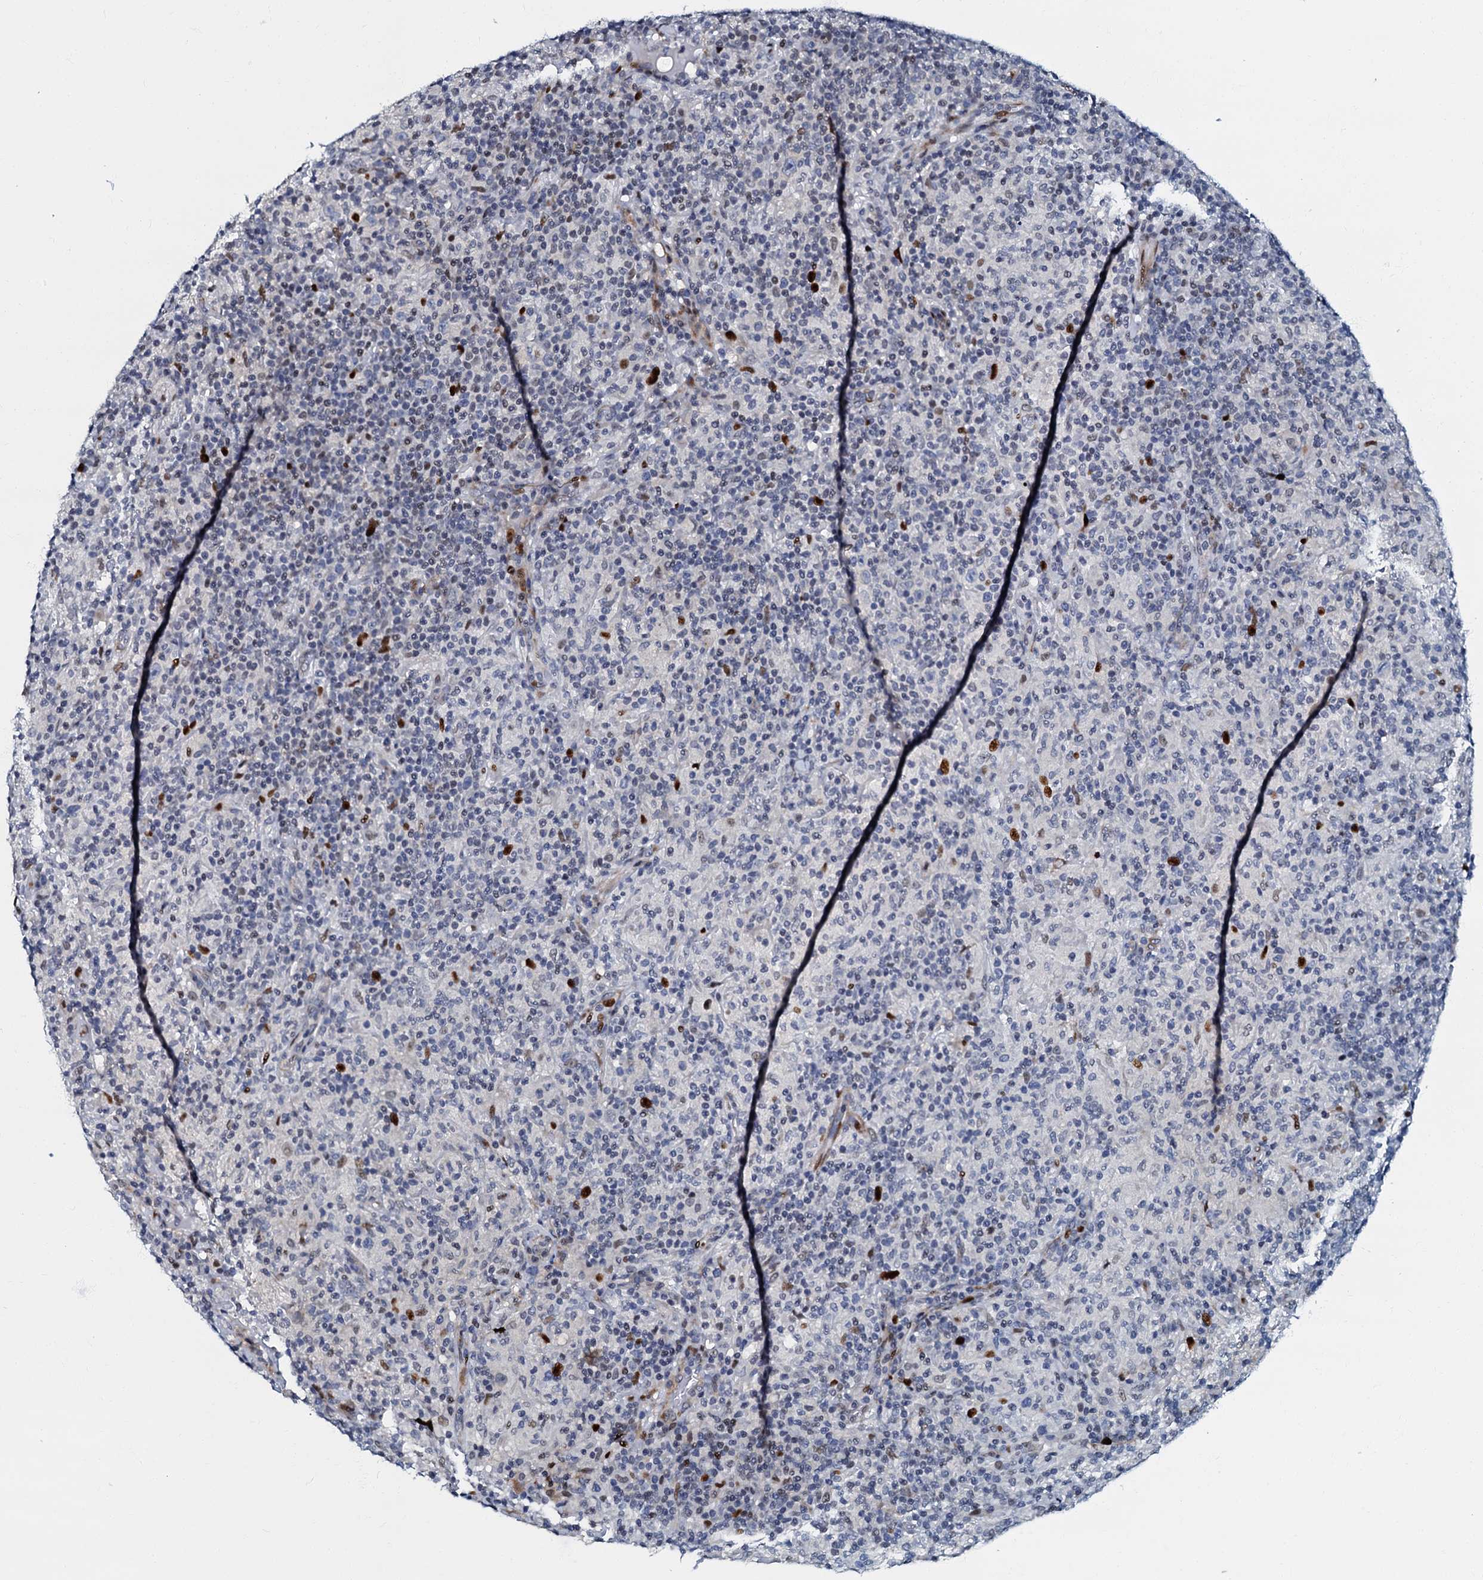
{"staining": {"intensity": "negative", "quantity": "none", "location": "none"}, "tissue": "lymphoma", "cell_type": "Tumor cells", "image_type": "cancer", "snomed": [{"axis": "morphology", "description": "Hodgkin's disease, NOS"}, {"axis": "topography", "description": "Lymph node"}], "caption": "Immunohistochemical staining of human Hodgkin's disease exhibits no significant positivity in tumor cells.", "gene": "MFSD5", "patient": {"sex": "male", "age": 70}}